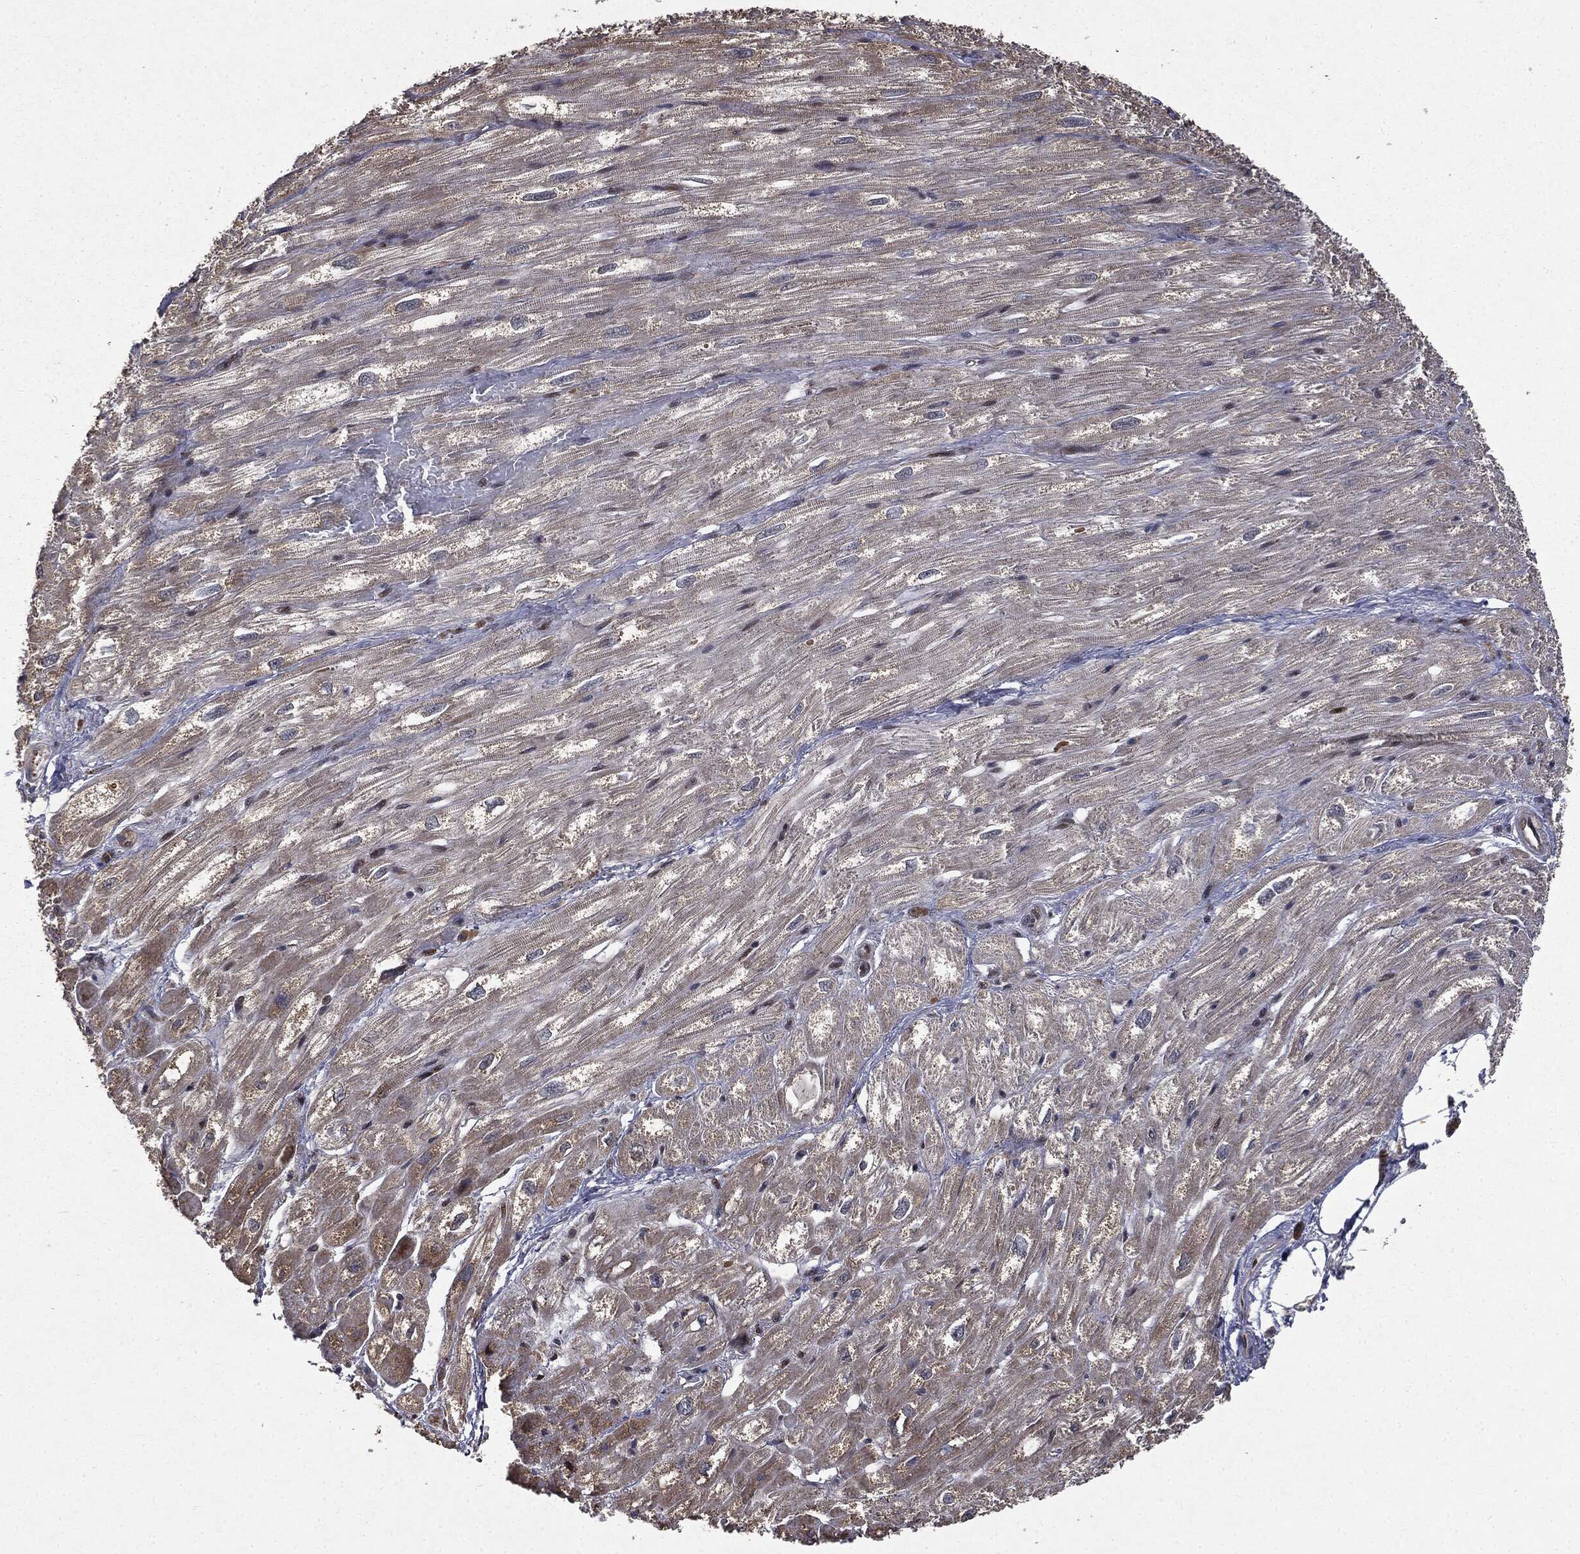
{"staining": {"intensity": "negative", "quantity": "none", "location": "none"}, "tissue": "heart muscle", "cell_type": "Cardiomyocytes", "image_type": "normal", "snomed": [{"axis": "morphology", "description": "Normal tissue, NOS"}, {"axis": "topography", "description": "Heart"}], "caption": "Histopathology image shows no significant protein expression in cardiomyocytes of benign heart muscle. (IHC, brightfield microscopy, high magnification).", "gene": "PLPPR2", "patient": {"sex": "male", "age": 62}}